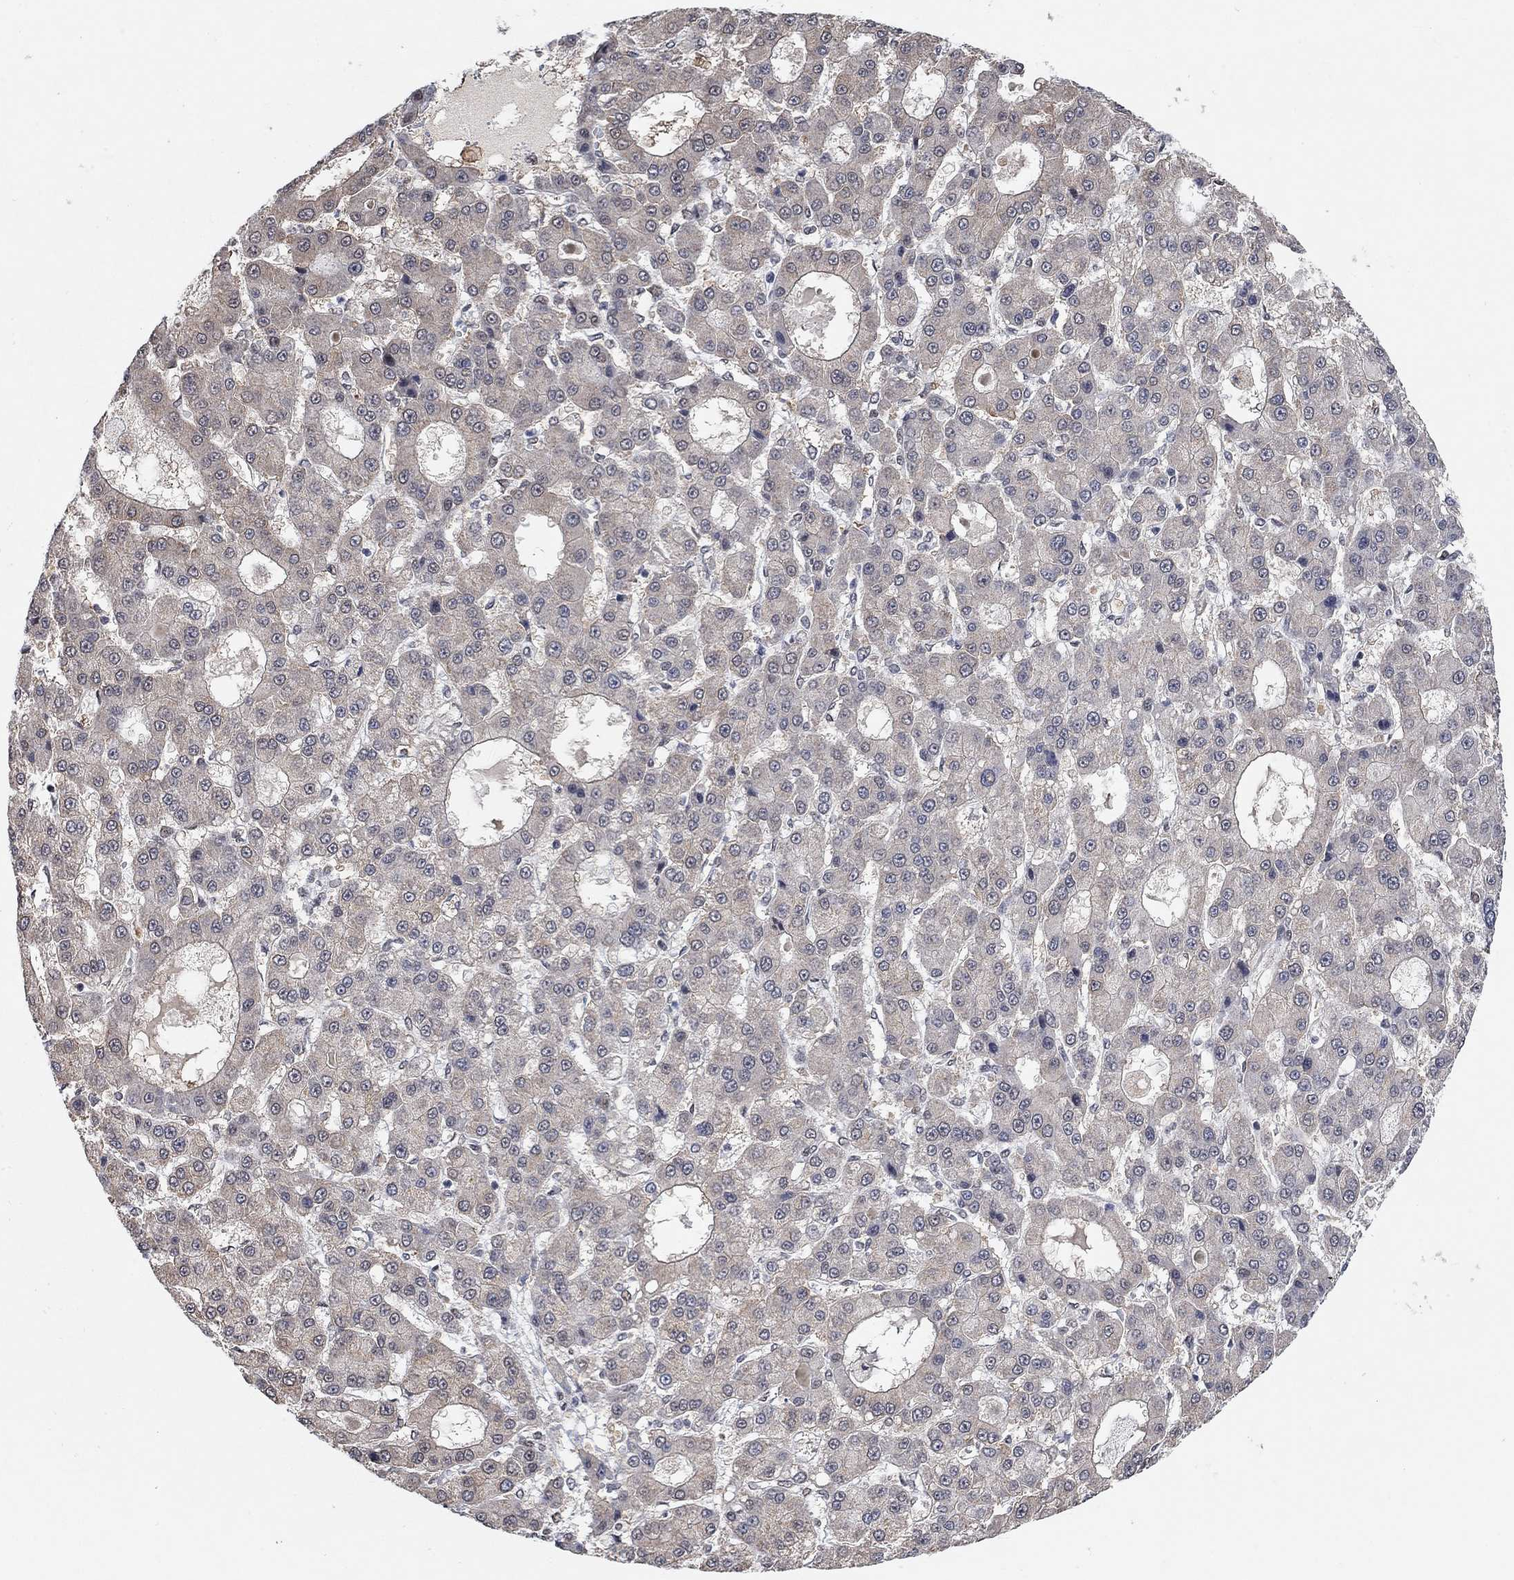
{"staining": {"intensity": "weak", "quantity": "<25%", "location": "nuclear"}, "tissue": "liver cancer", "cell_type": "Tumor cells", "image_type": "cancer", "snomed": [{"axis": "morphology", "description": "Carcinoma, Hepatocellular, NOS"}, {"axis": "topography", "description": "Liver"}], "caption": "Immunohistochemical staining of liver cancer demonstrates no significant staining in tumor cells.", "gene": "USP39", "patient": {"sex": "male", "age": 70}}